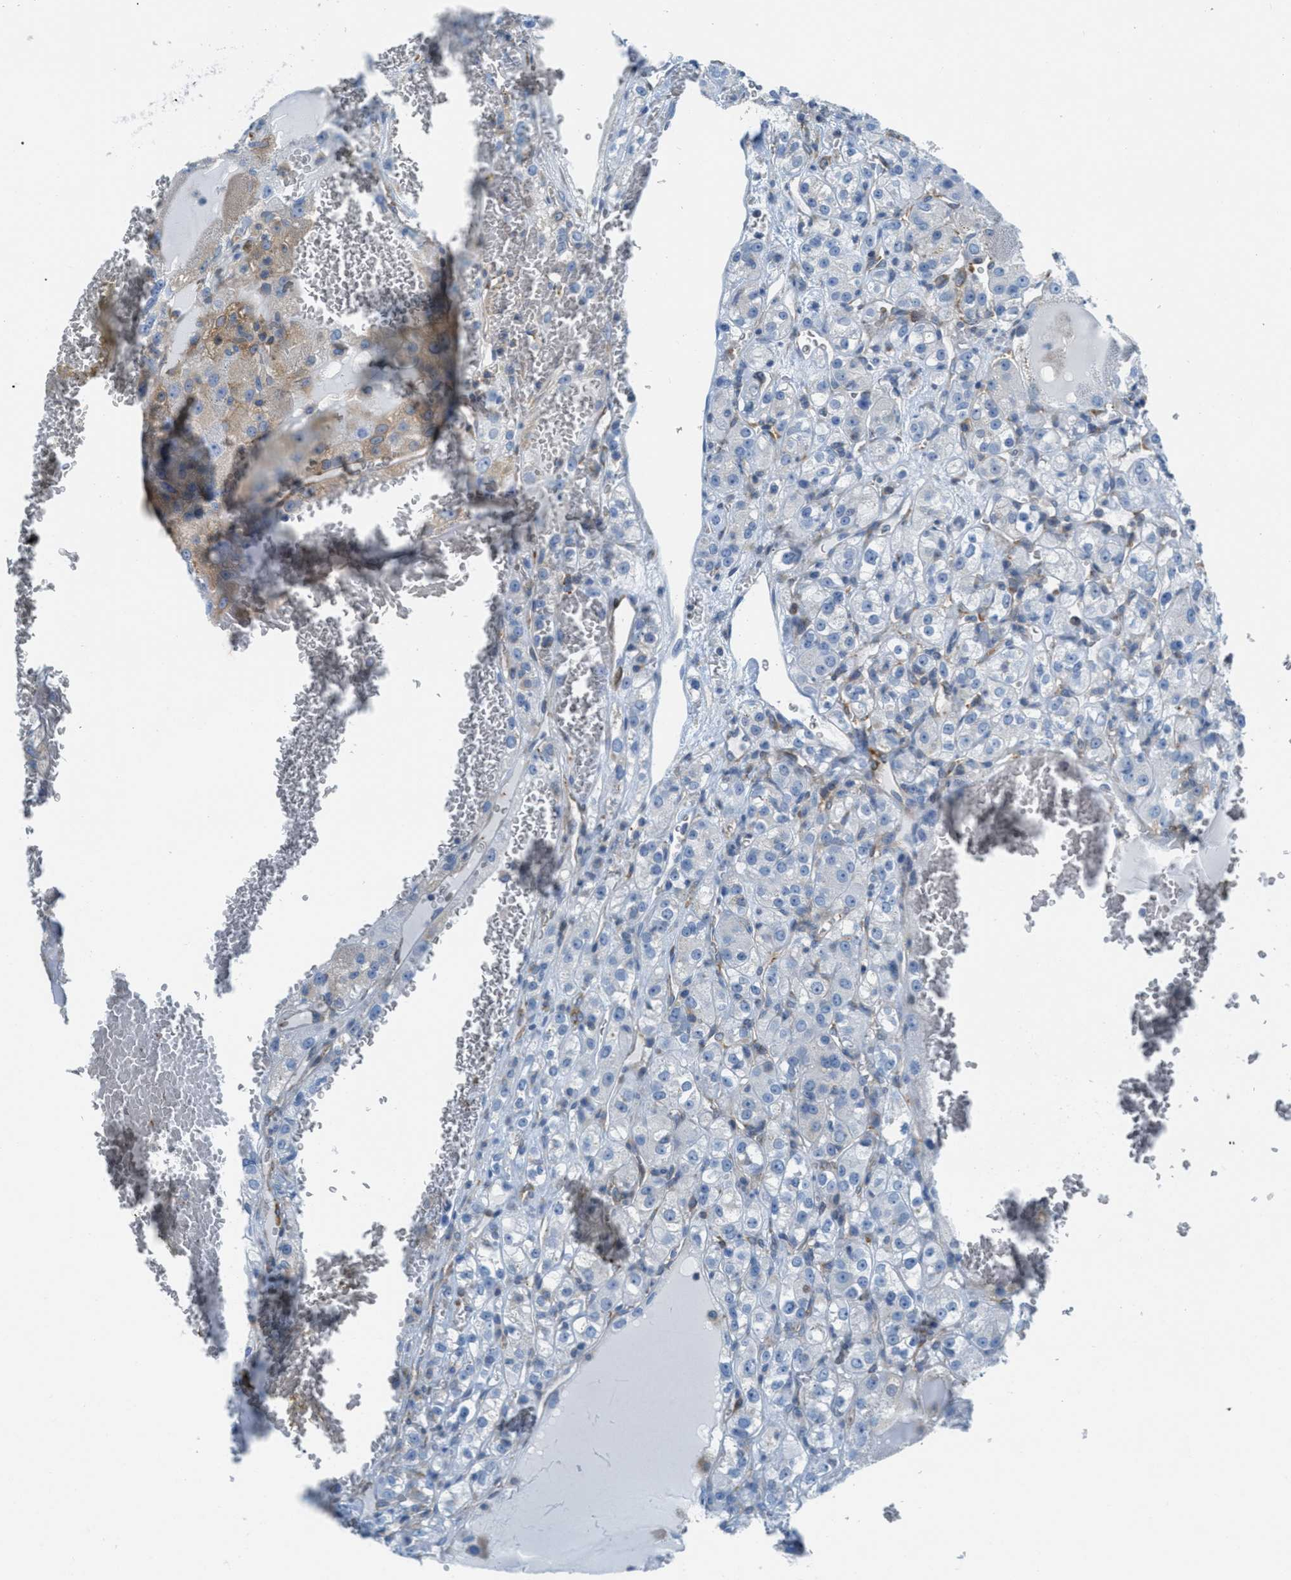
{"staining": {"intensity": "negative", "quantity": "none", "location": "none"}, "tissue": "renal cancer", "cell_type": "Tumor cells", "image_type": "cancer", "snomed": [{"axis": "morphology", "description": "Normal tissue, NOS"}, {"axis": "morphology", "description": "Adenocarcinoma, NOS"}, {"axis": "topography", "description": "Kidney"}], "caption": "The histopathology image exhibits no significant staining in tumor cells of adenocarcinoma (renal).", "gene": "MAPRE2", "patient": {"sex": "male", "age": 61}}